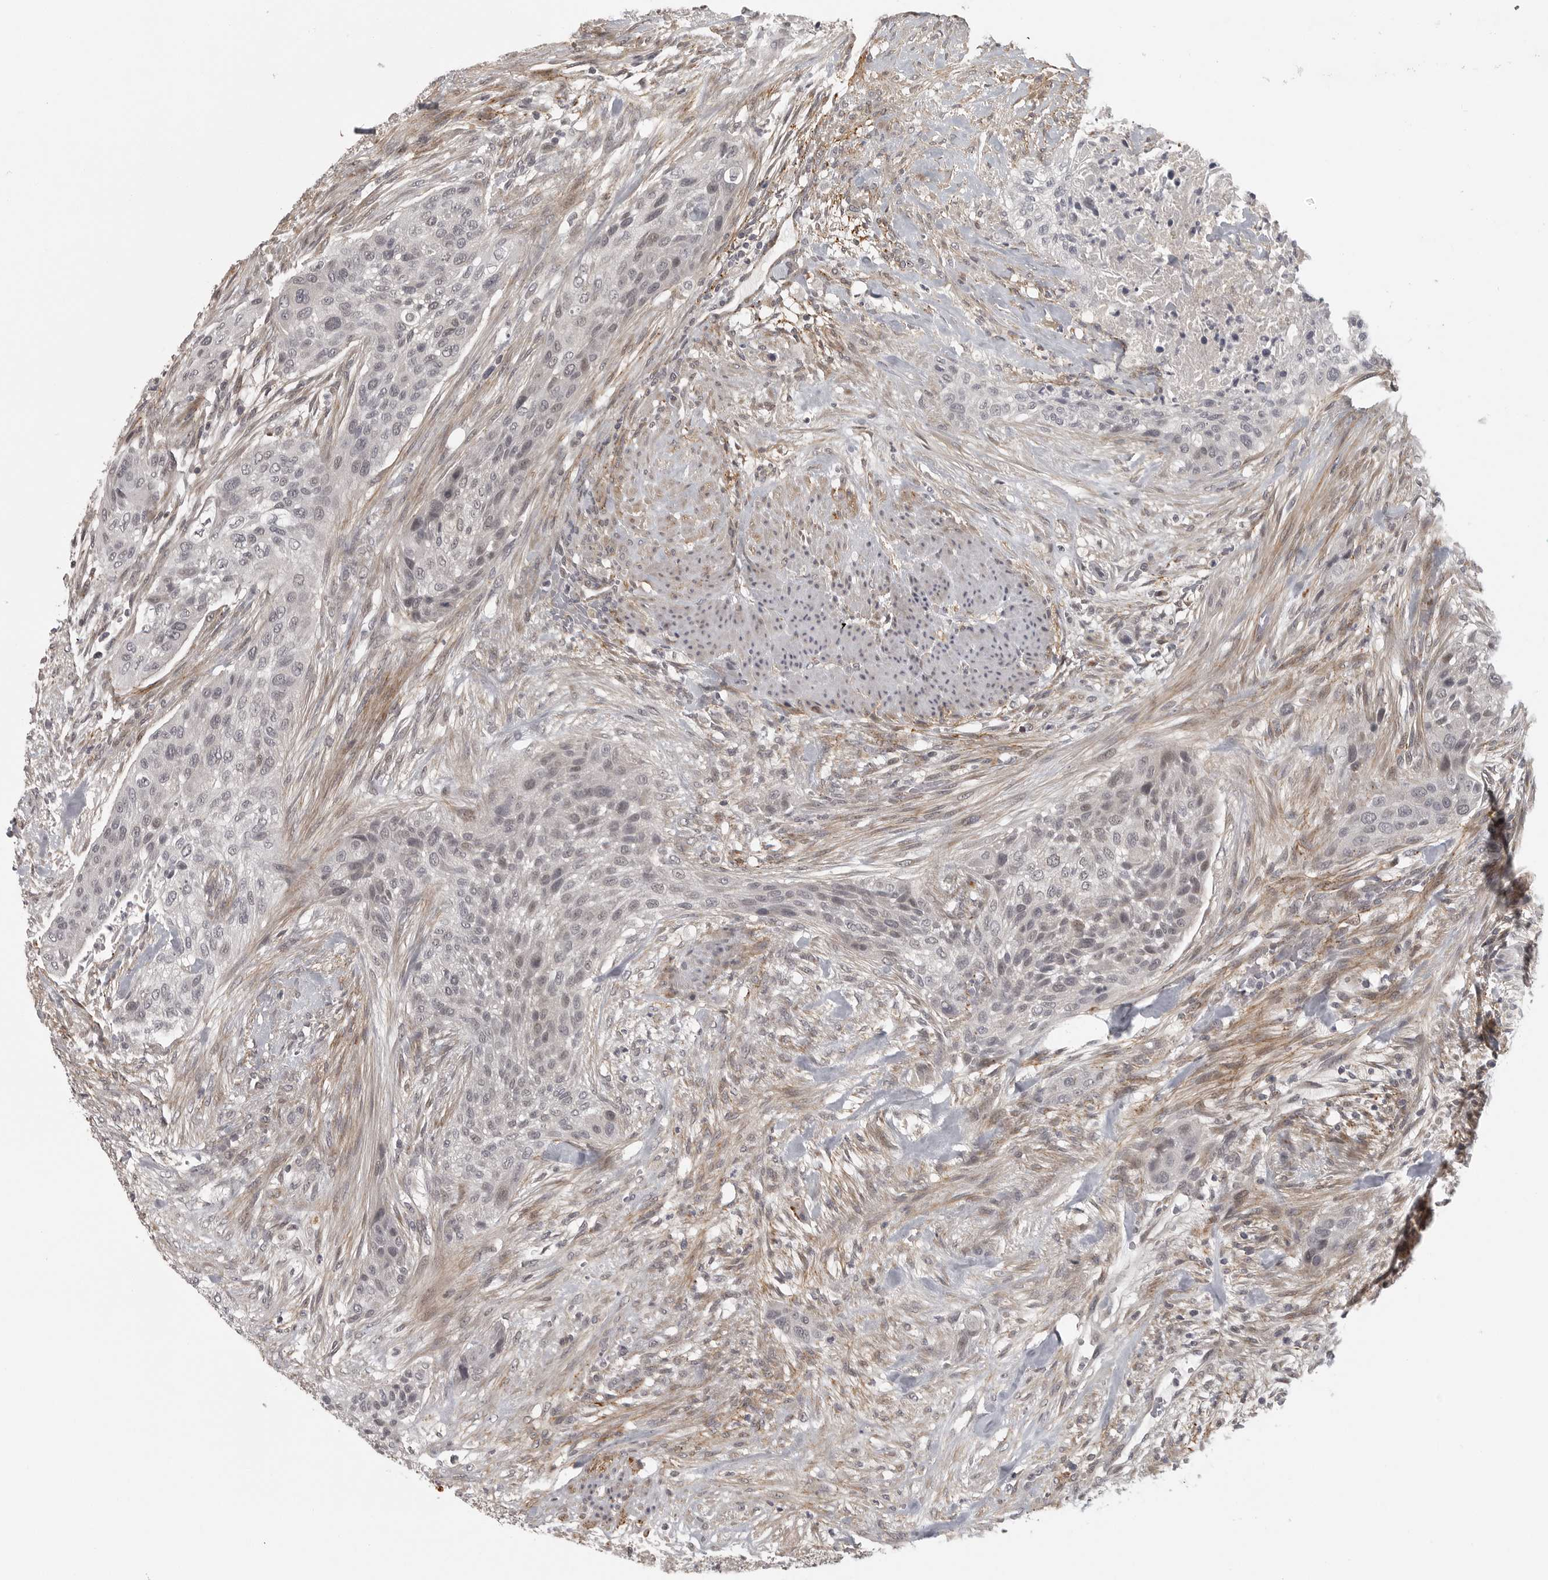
{"staining": {"intensity": "negative", "quantity": "none", "location": "none"}, "tissue": "urothelial cancer", "cell_type": "Tumor cells", "image_type": "cancer", "snomed": [{"axis": "morphology", "description": "Urothelial carcinoma, High grade"}, {"axis": "topography", "description": "Urinary bladder"}], "caption": "Image shows no protein staining in tumor cells of urothelial carcinoma (high-grade) tissue. The staining was performed using DAB to visualize the protein expression in brown, while the nuclei were stained in blue with hematoxylin (Magnification: 20x).", "gene": "UROD", "patient": {"sex": "male", "age": 35}}